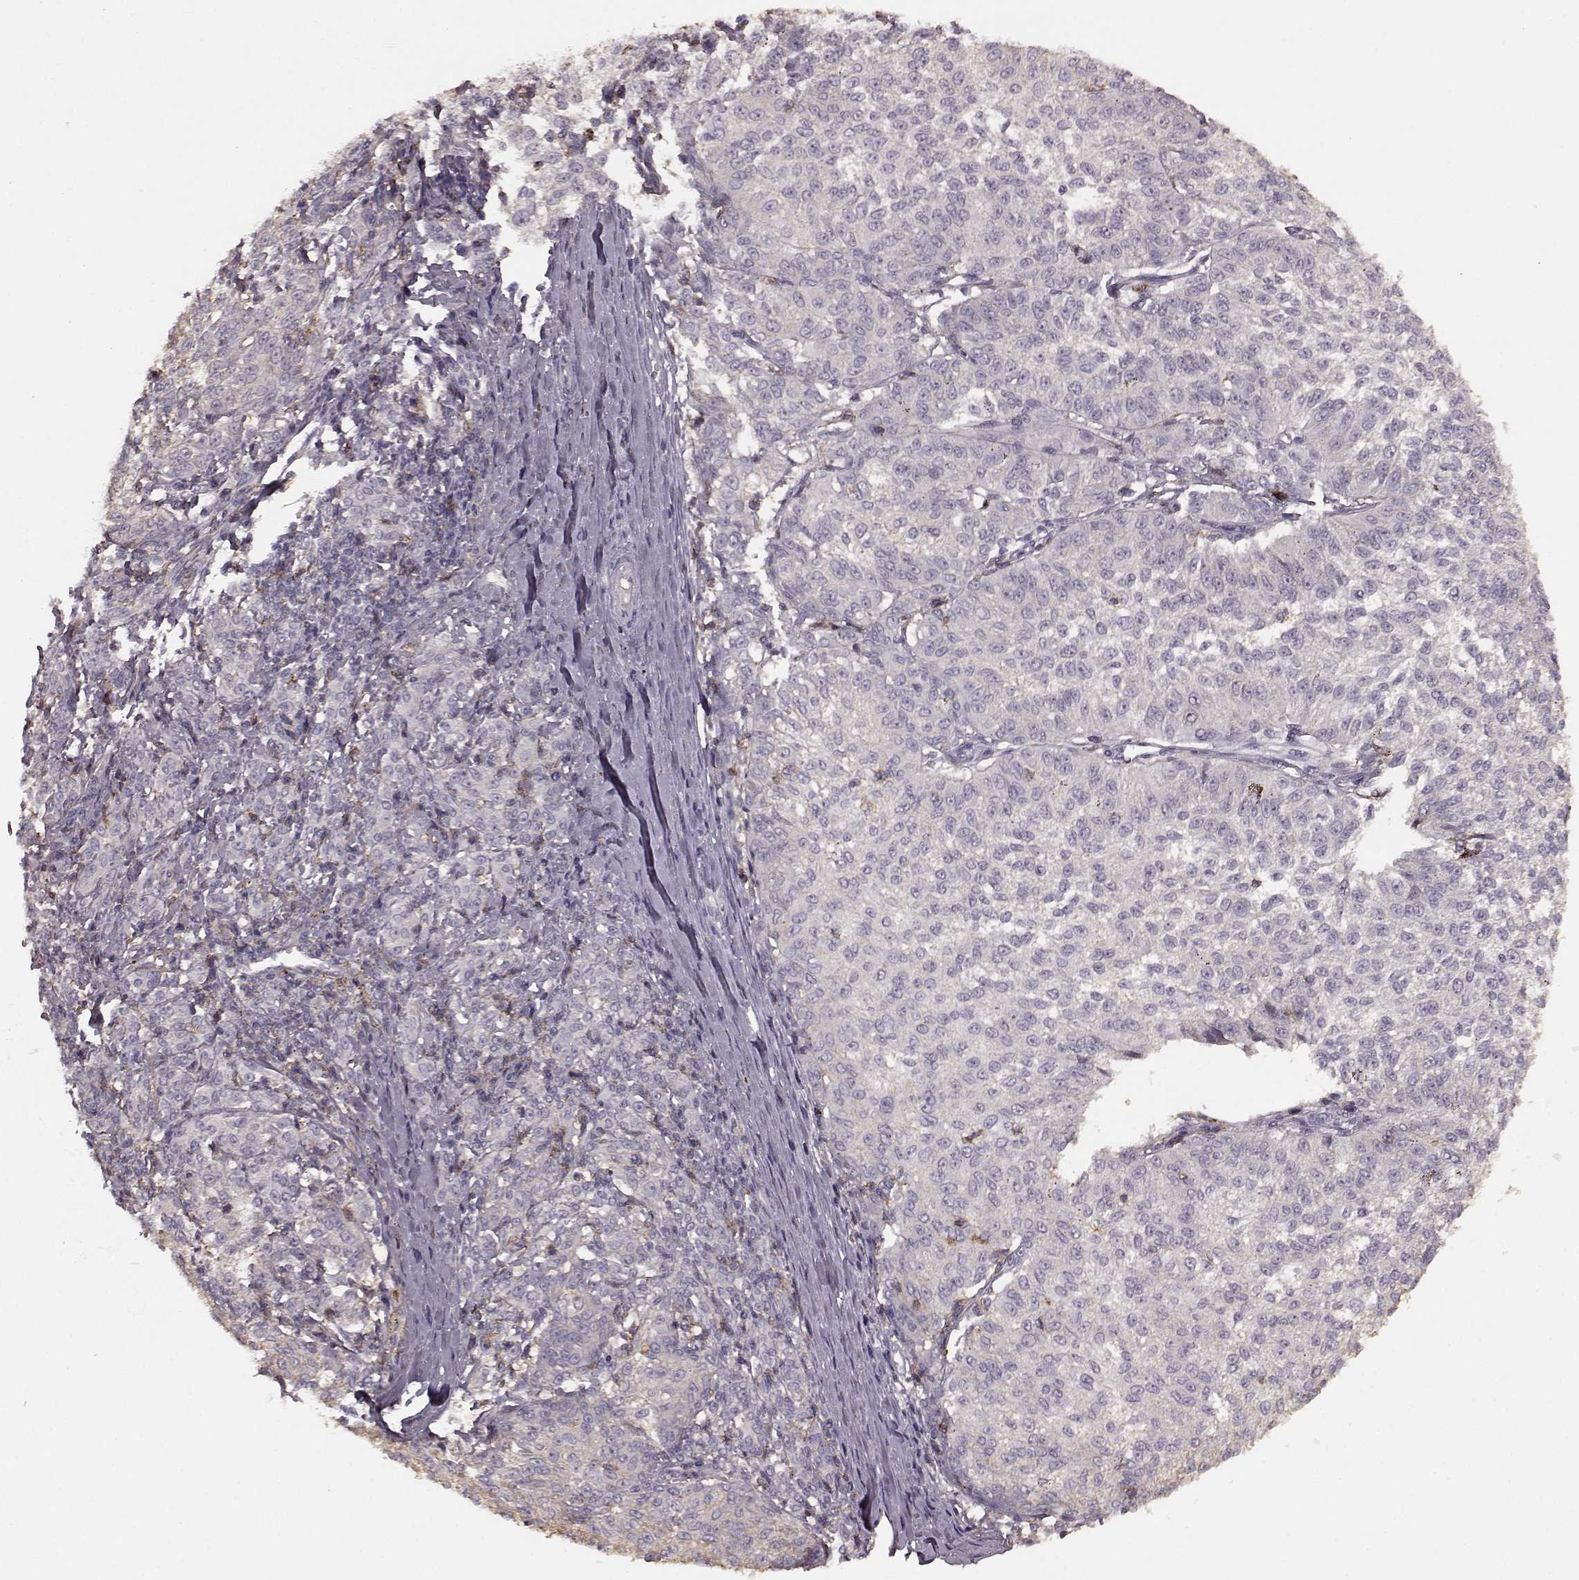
{"staining": {"intensity": "negative", "quantity": "none", "location": "none"}, "tissue": "melanoma", "cell_type": "Tumor cells", "image_type": "cancer", "snomed": [{"axis": "morphology", "description": "Malignant melanoma, NOS"}, {"axis": "topography", "description": "Skin"}], "caption": "High power microscopy photomicrograph of an immunohistochemistry image of malignant melanoma, revealing no significant staining in tumor cells.", "gene": "PDCD1", "patient": {"sex": "female", "age": 72}}